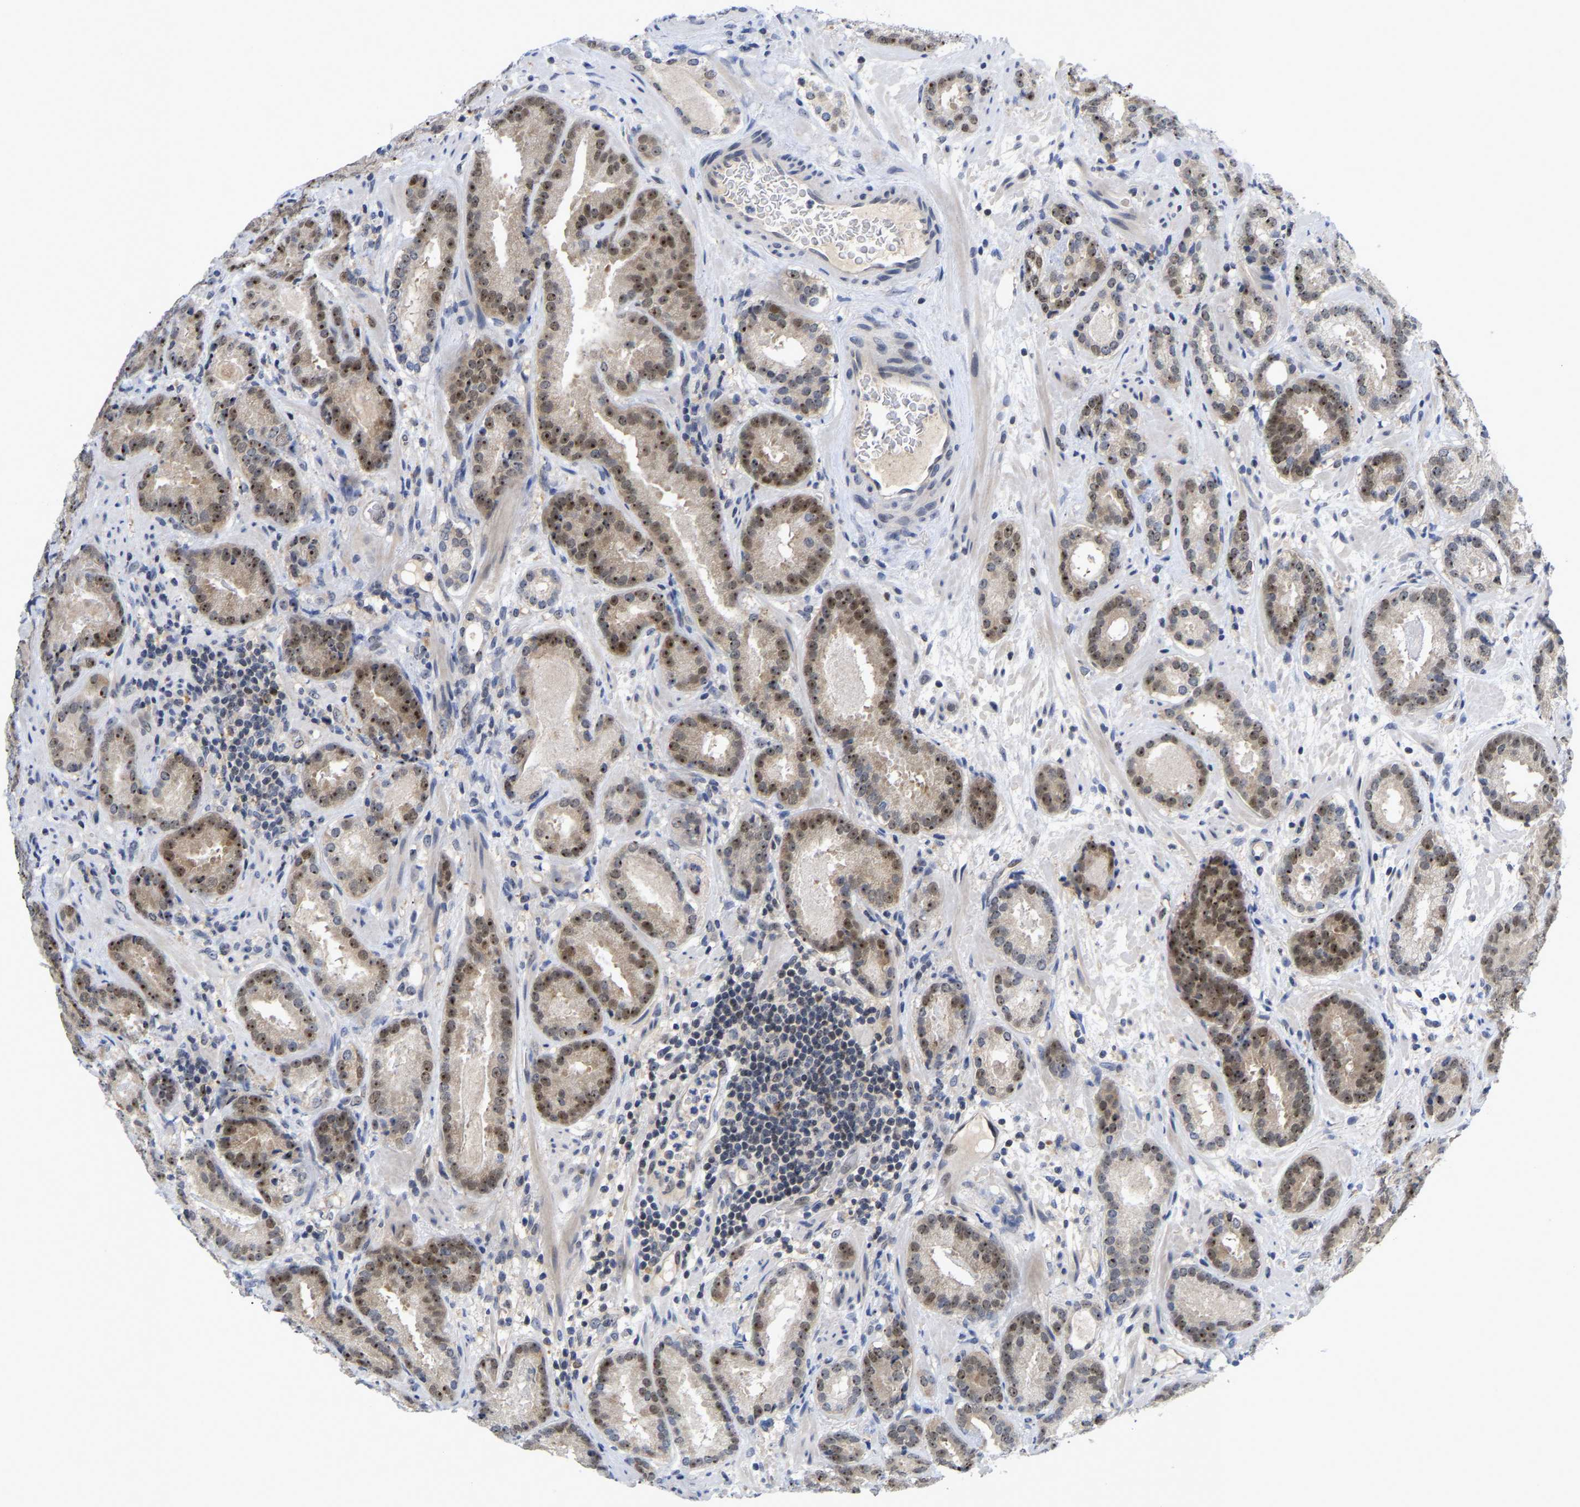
{"staining": {"intensity": "moderate", "quantity": "25%-75%", "location": "nuclear"}, "tissue": "prostate cancer", "cell_type": "Tumor cells", "image_type": "cancer", "snomed": [{"axis": "morphology", "description": "Adenocarcinoma, Low grade"}, {"axis": "topography", "description": "Prostate"}], "caption": "DAB (3,3'-diaminobenzidine) immunohistochemical staining of human prostate cancer (adenocarcinoma (low-grade)) demonstrates moderate nuclear protein staining in about 25%-75% of tumor cells.", "gene": "NLE1", "patient": {"sex": "male", "age": 69}}